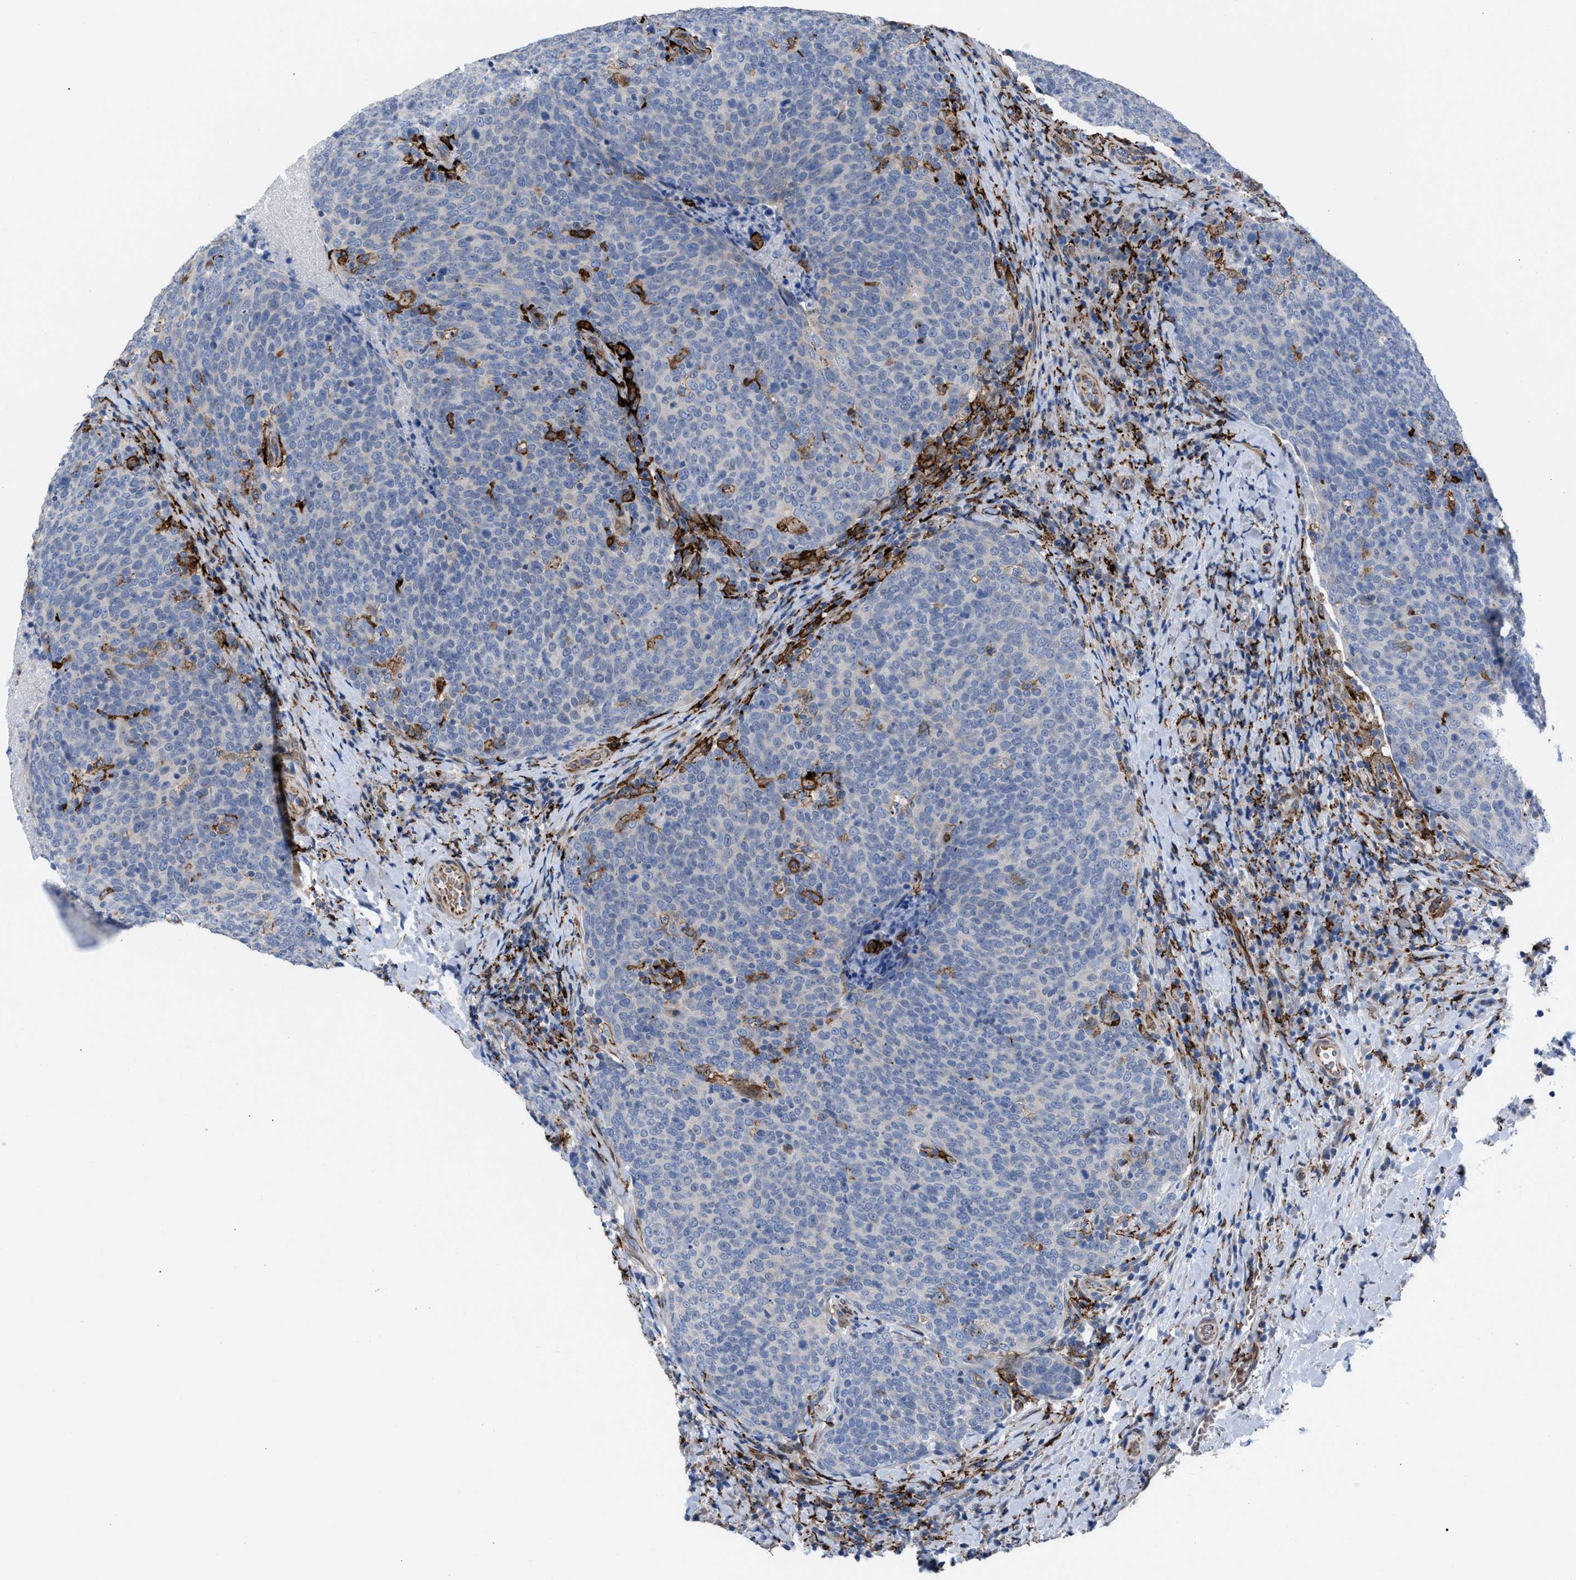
{"staining": {"intensity": "negative", "quantity": "none", "location": "none"}, "tissue": "head and neck cancer", "cell_type": "Tumor cells", "image_type": "cancer", "snomed": [{"axis": "morphology", "description": "Squamous cell carcinoma, NOS"}, {"axis": "morphology", "description": "Squamous cell carcinoma, metastatic, NOS"}, {"axis": "topography", "description": "Lymph node"}, {"axis": "topography", "description": "Head-Neck"}], "caption": "Tumor cells are negative for protein expression in human squamous cell carcinoma (head and neck).", "gene": "SLC47A1", "patient": {"sex": "male", "age": 62}}